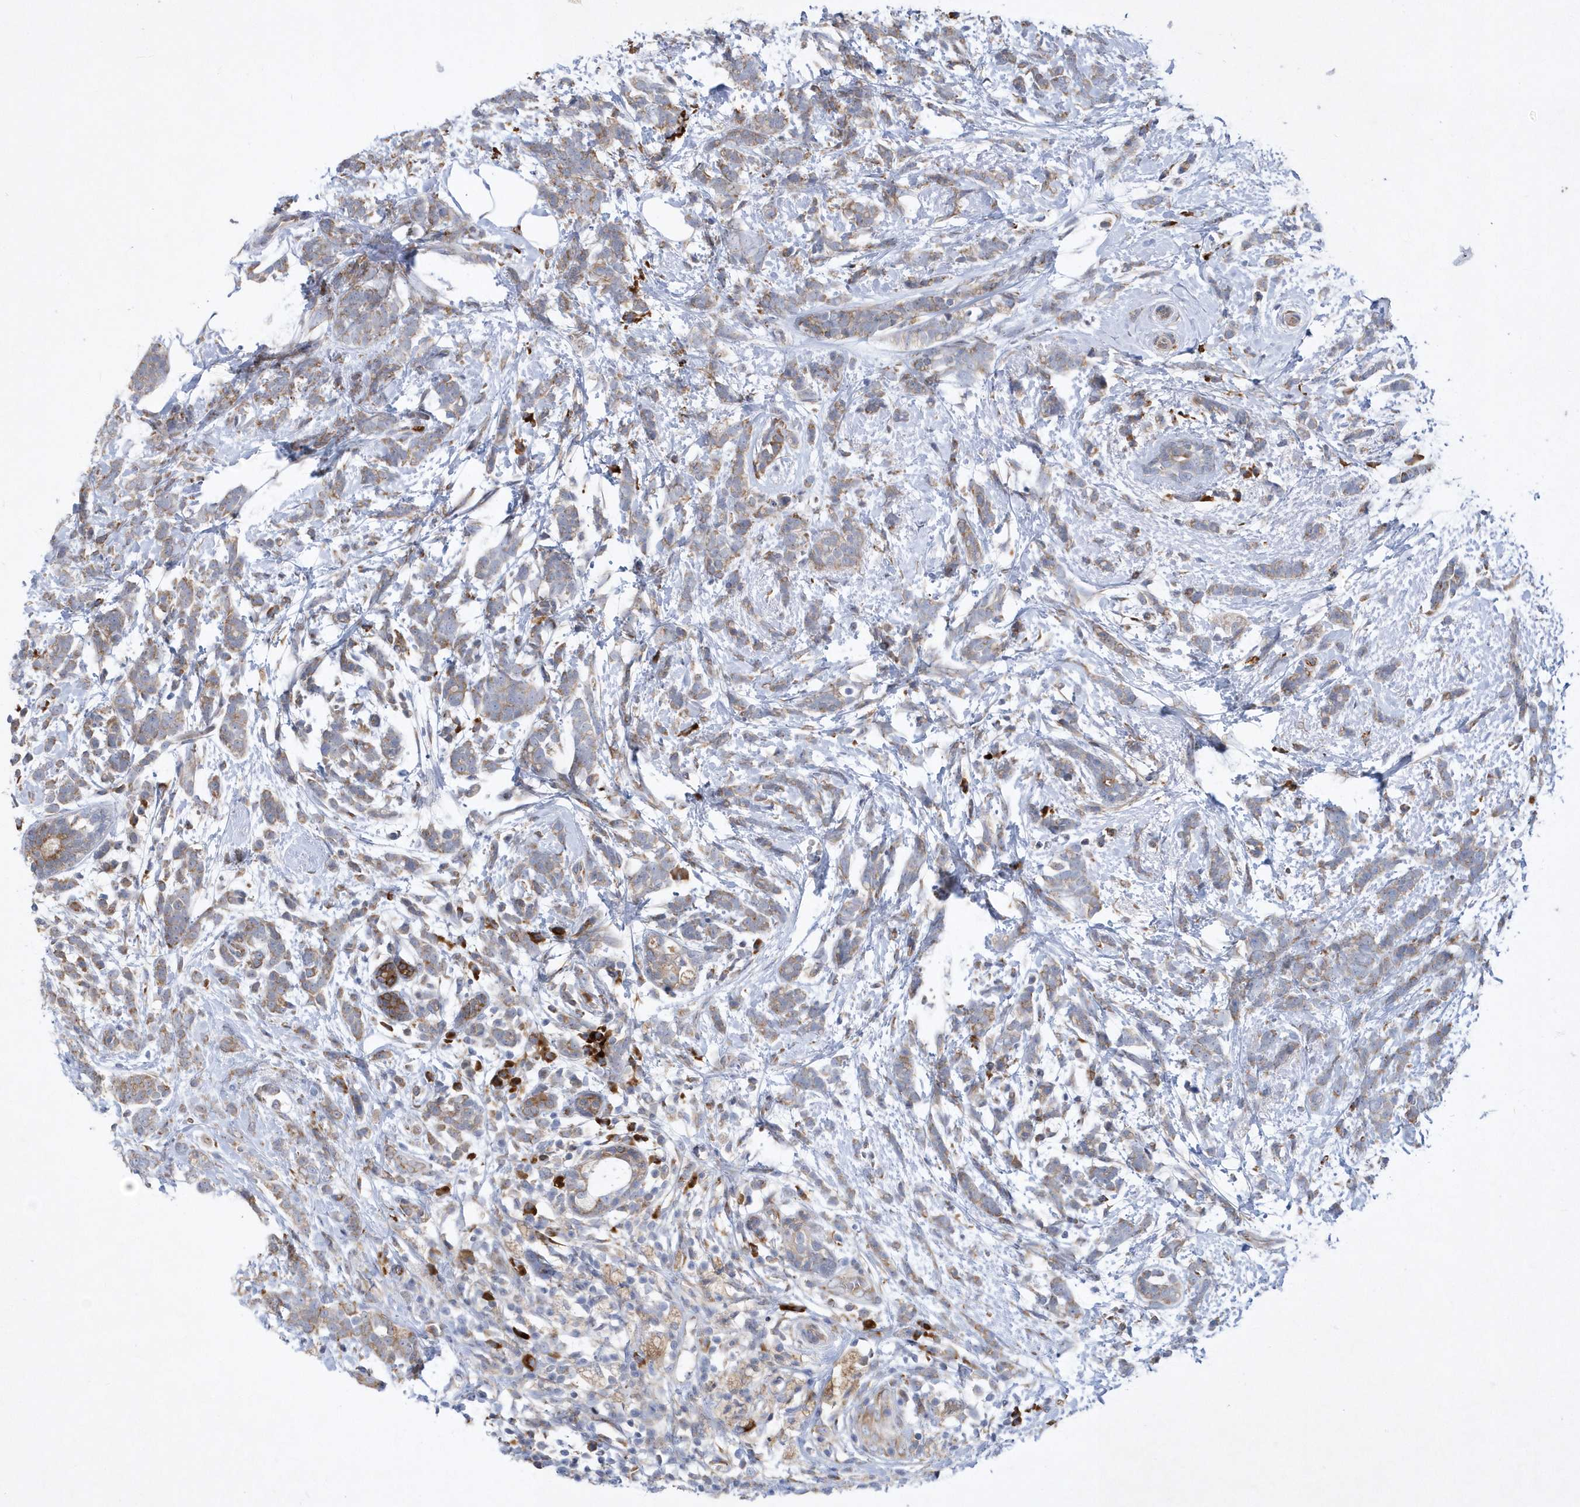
{"staining": {"intensity": "weak", "quantity": "25%-75%", "location": "cytoplasmic/membranous"}, "tissue": "breast cancer", "cell_type": "Tumor cells", "image_type": "cancer", "snomed": [{"axis": "morphology", "description": "Lobular carcinoma"}, {"axis": "topography", "description": "Breast"}], "caption": "Immunohistochemistry (IHC) photomicrograph of neoplastic tissue: human breast lobular carcinoma stained using immunohistochemistry (IHC) shows low levels of weak protein expression localized specifically in the cytoplasmic/membranous of tumor cells, appearing as a cytoplasmic/membranous brown color.", "gene": "MED31", "patient": {"sex": "female", "age": 58}}